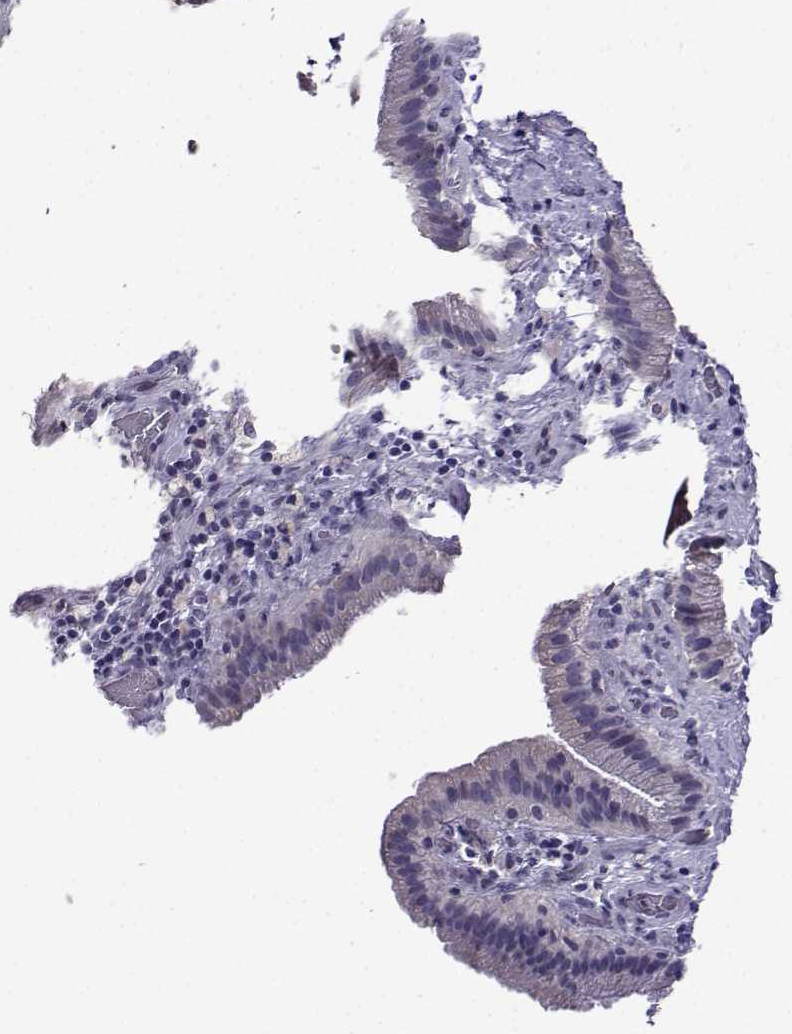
{"staining": {"intensity": "negative", "quantity": "none", "location": "none"}, "tissue": "gallbladder", "cell_type": "Glandular cells", "image_type": "normal", "snomed": [{"axis": "morphology", "description": "Normal tissue, NOS"}, {"axis": "topography", "description": "Gallbladder"}], "caption": "DAB (3,3'-diaminobenzidine) immunohistochemical staining of benign human gallbladder exhibits no significant expression in glandular cells.", "gene": "CRYBB1", "patient": {"sex": "male", "age": 62}}